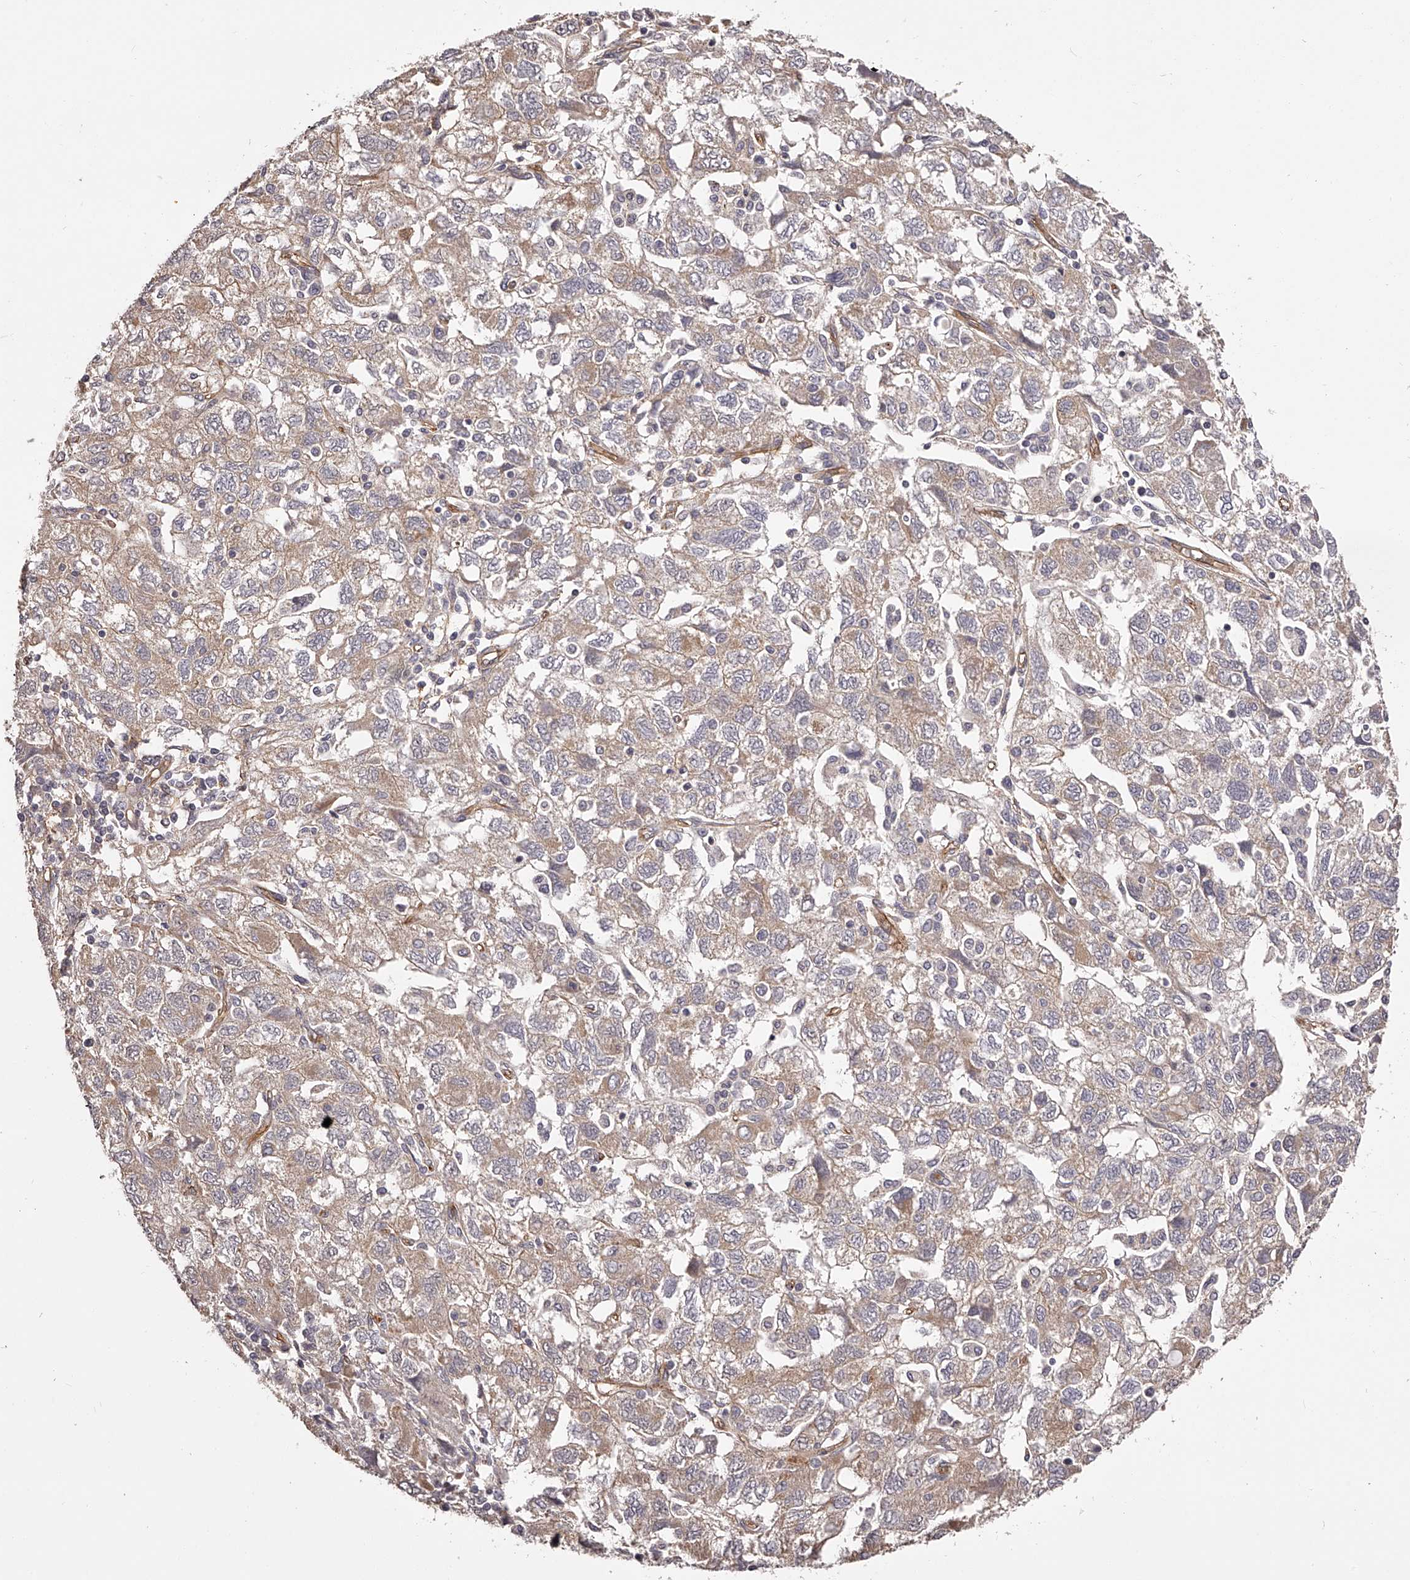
{"staining": {"intensity": "weak", "quantity": ">75%", "location": "cytoplasmic/membranous"}, "tissue": "ovarian cancer", "cell_type": "Tumor cells", "image_type": "cancer", "snomed": [{"axis": "morphology", "description": "Carcinoma, NOS"}, {"axis": "morphology", "description": "Cystadenocarcinoma, serous, NOS"}, {"axis": "topography", "description": "Ovary"}], "caption": "Immunohistochemical staining of human ovarian serous cystadenocarcinoma reveals low levels of weak cytoplasmic/membranous protein positivity in approximately >75% of tumor cells.", "gene": "LTV1", "patient": {"sex": "female", "age": 69}}